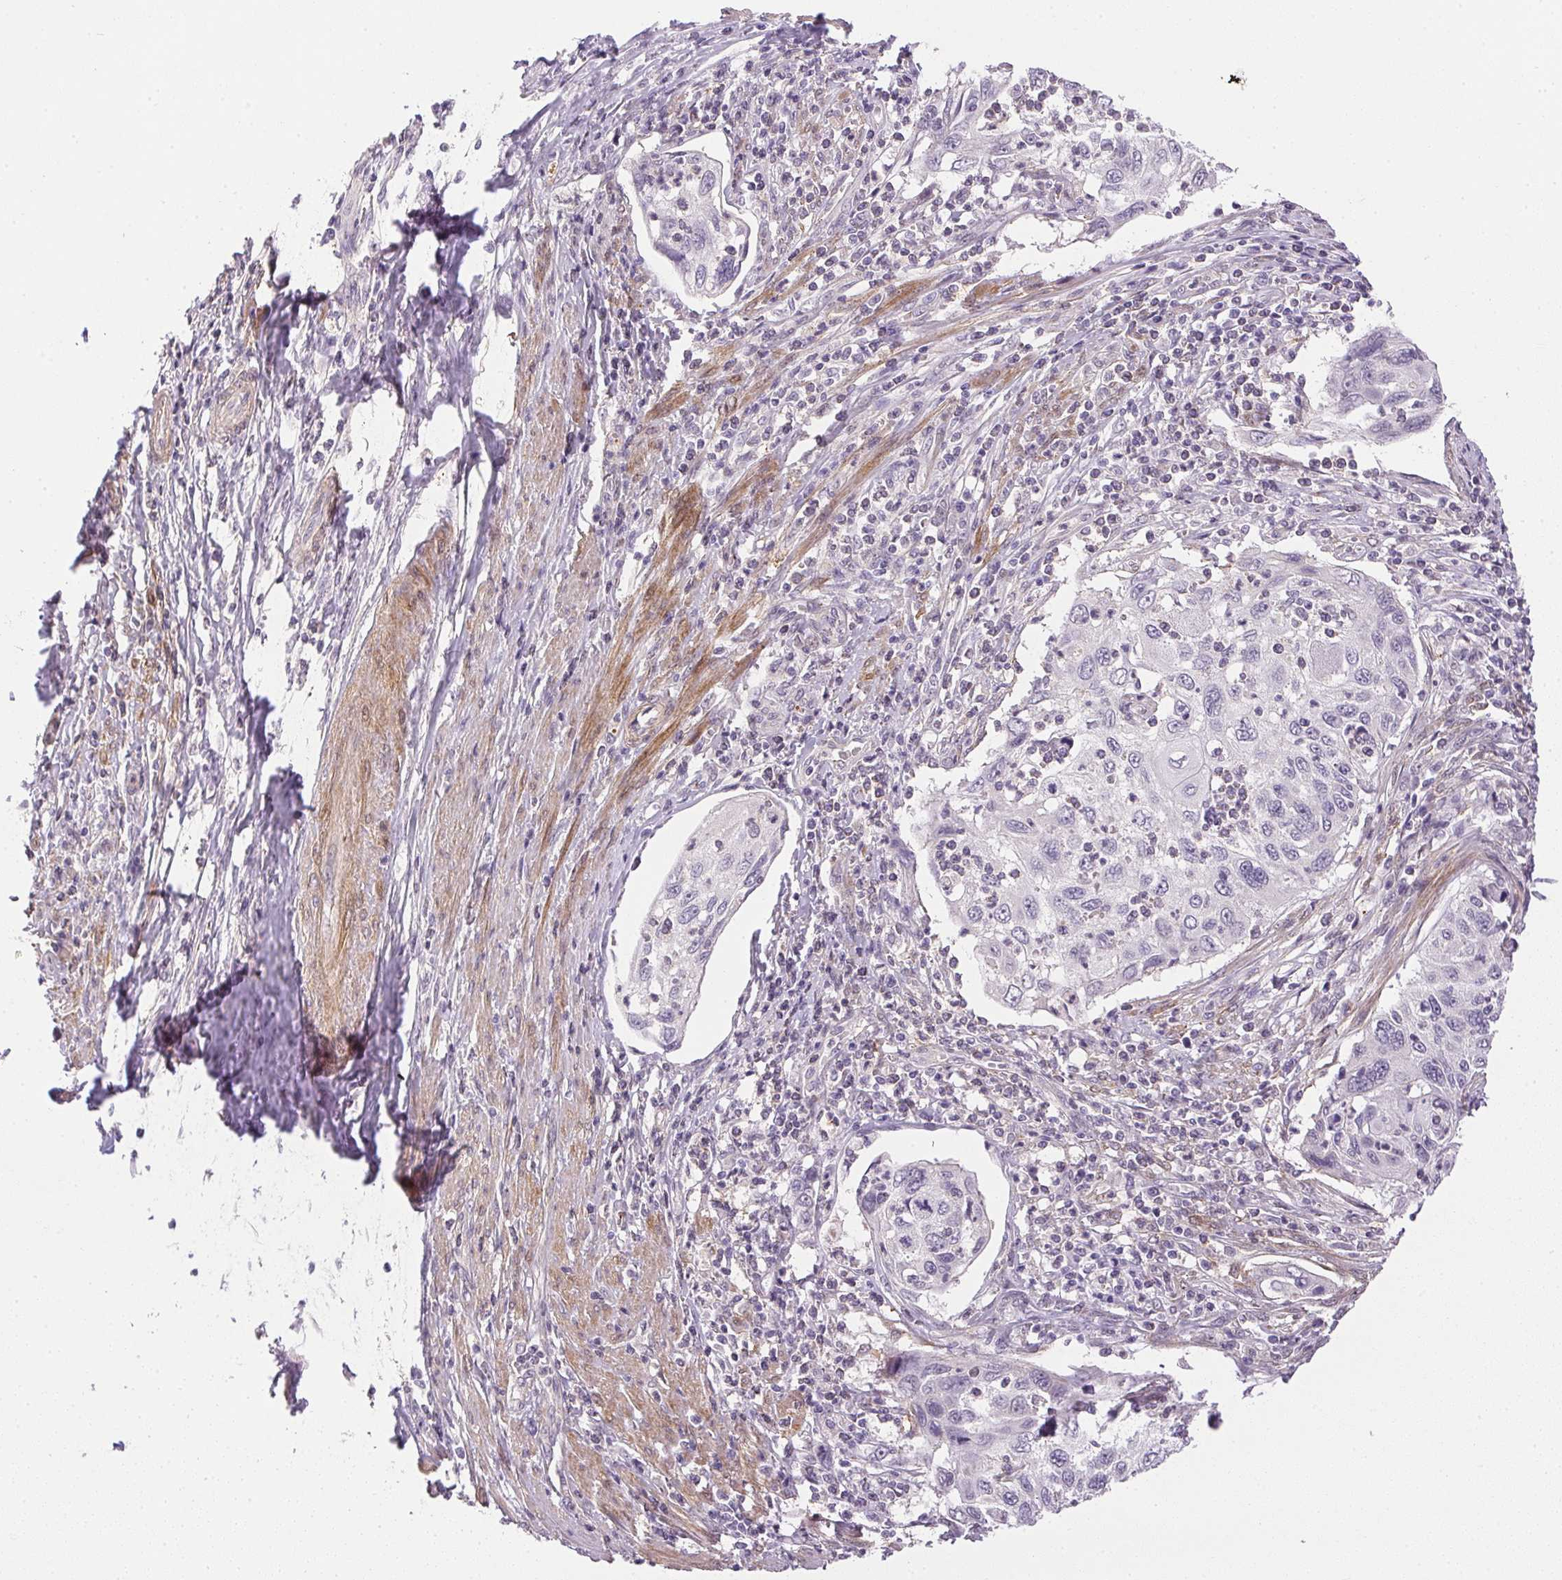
{"staining": {"intensity": "negative", "quantity": "none", "location": "none"}, "tissue": "cervical cancer", "cell_type": "Tumor cells", "image_type": "cancer", "snomed": [{"axis": "morphology", "description": "Squamous cell carcinoma, NOS"}, {"axis": "topography", "description": "Cervix"}], "caption": "Squamous cell carcinoma (cervical) stained for a protein using IHC demonstrates no positivity tumor cells.", "gene": "PRL", "patient": {"sex": "female", "age": 70}}